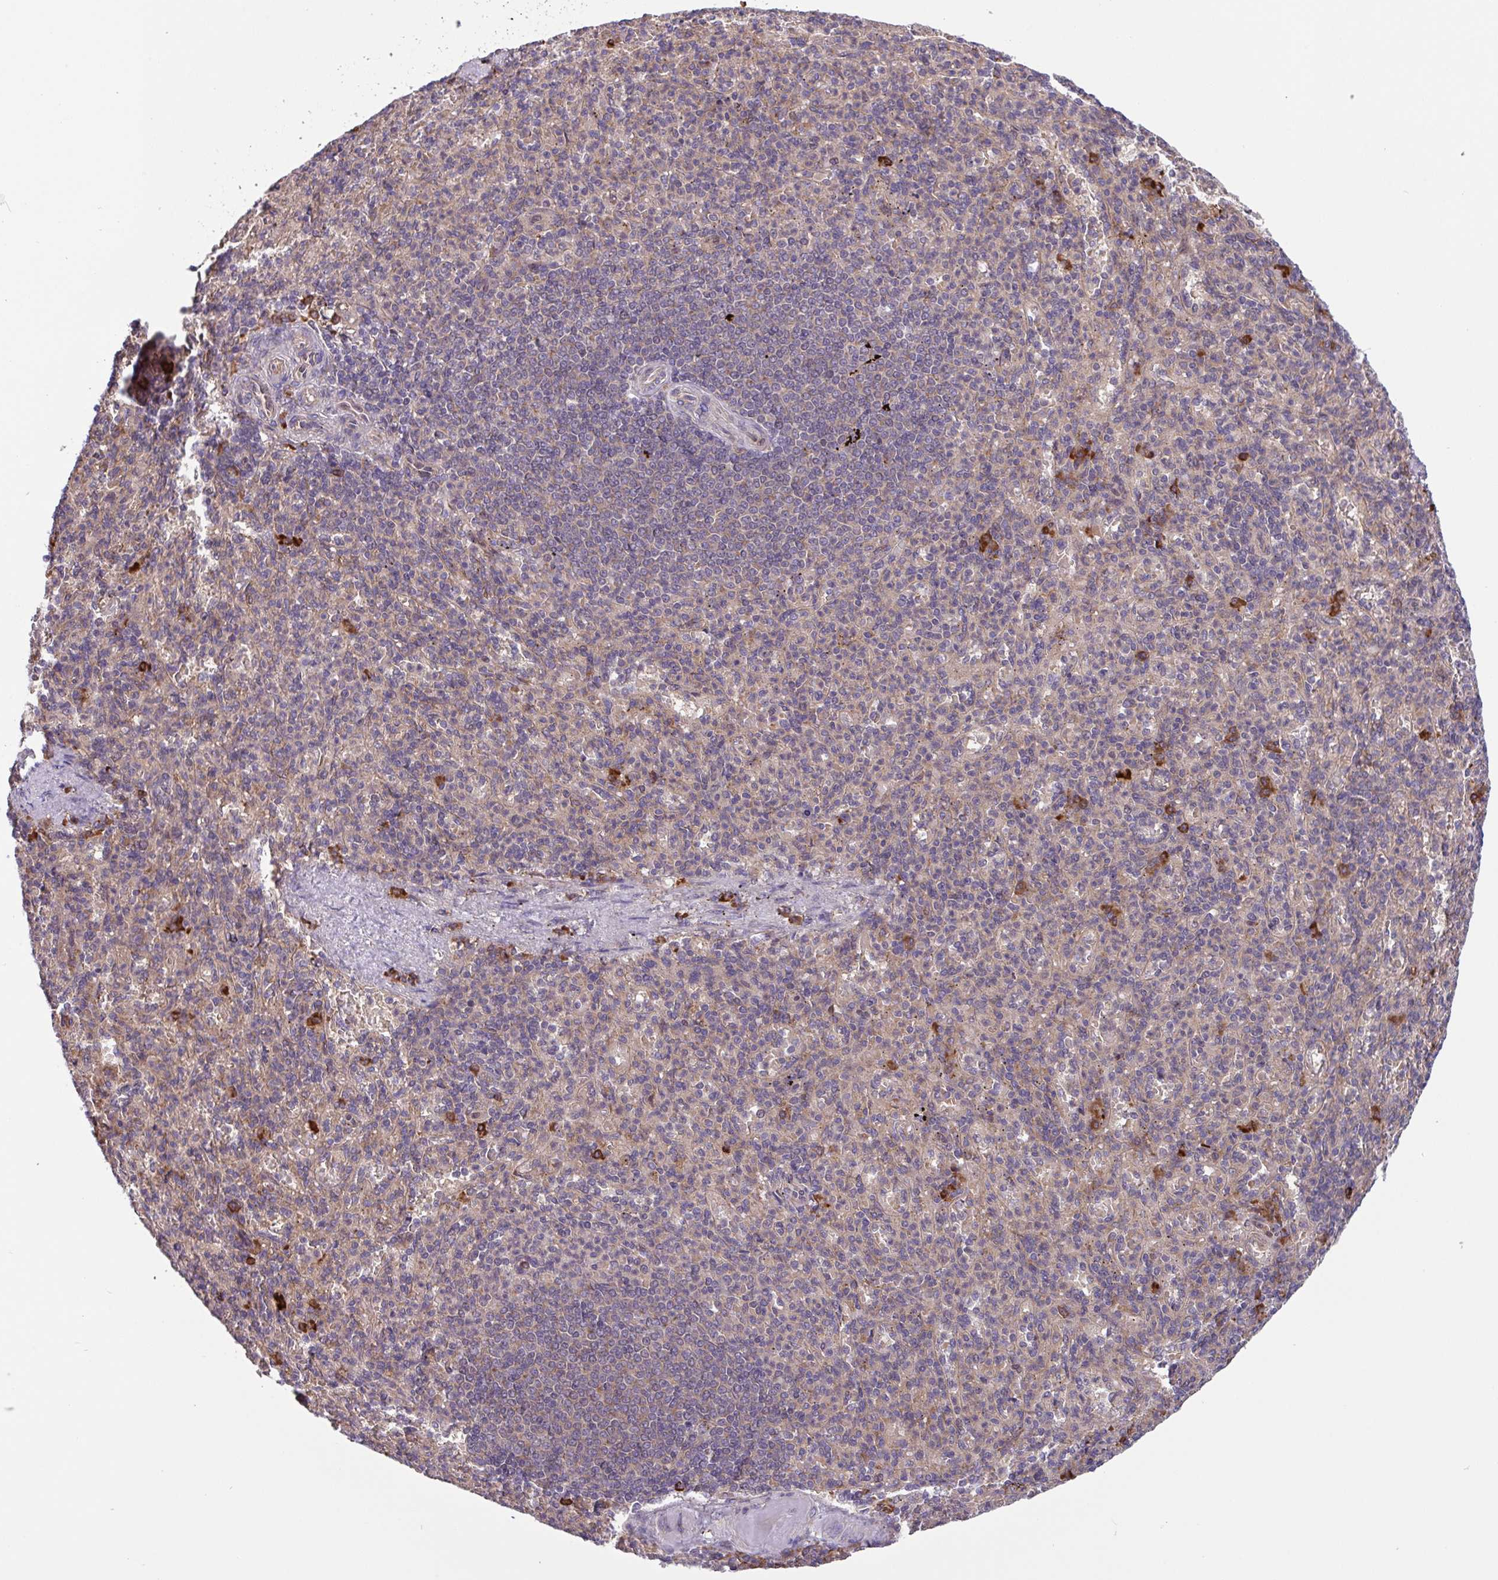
{"staining": {"intensity": "strong", "quantity": "<25%", "location": "cytoplasmic/membranous"}, "tissue": "spleen", "cell_type": "Cells in red pulp", "image_type": "normal", "snomed": [{"axis": "morphology", "description": "Normal tissue, NOS"}, {"axis": "topography", "description": "Spleen"}], "caption": "This photomicrograph reveals immunohistochemistry (IHC) staining of benign human spleen, with medium strong cytoplasmic/membranous staining in about <25% of cells in red pulp.", "gene": "INTS10", "patient": {"sex": "female", "age": 74}}